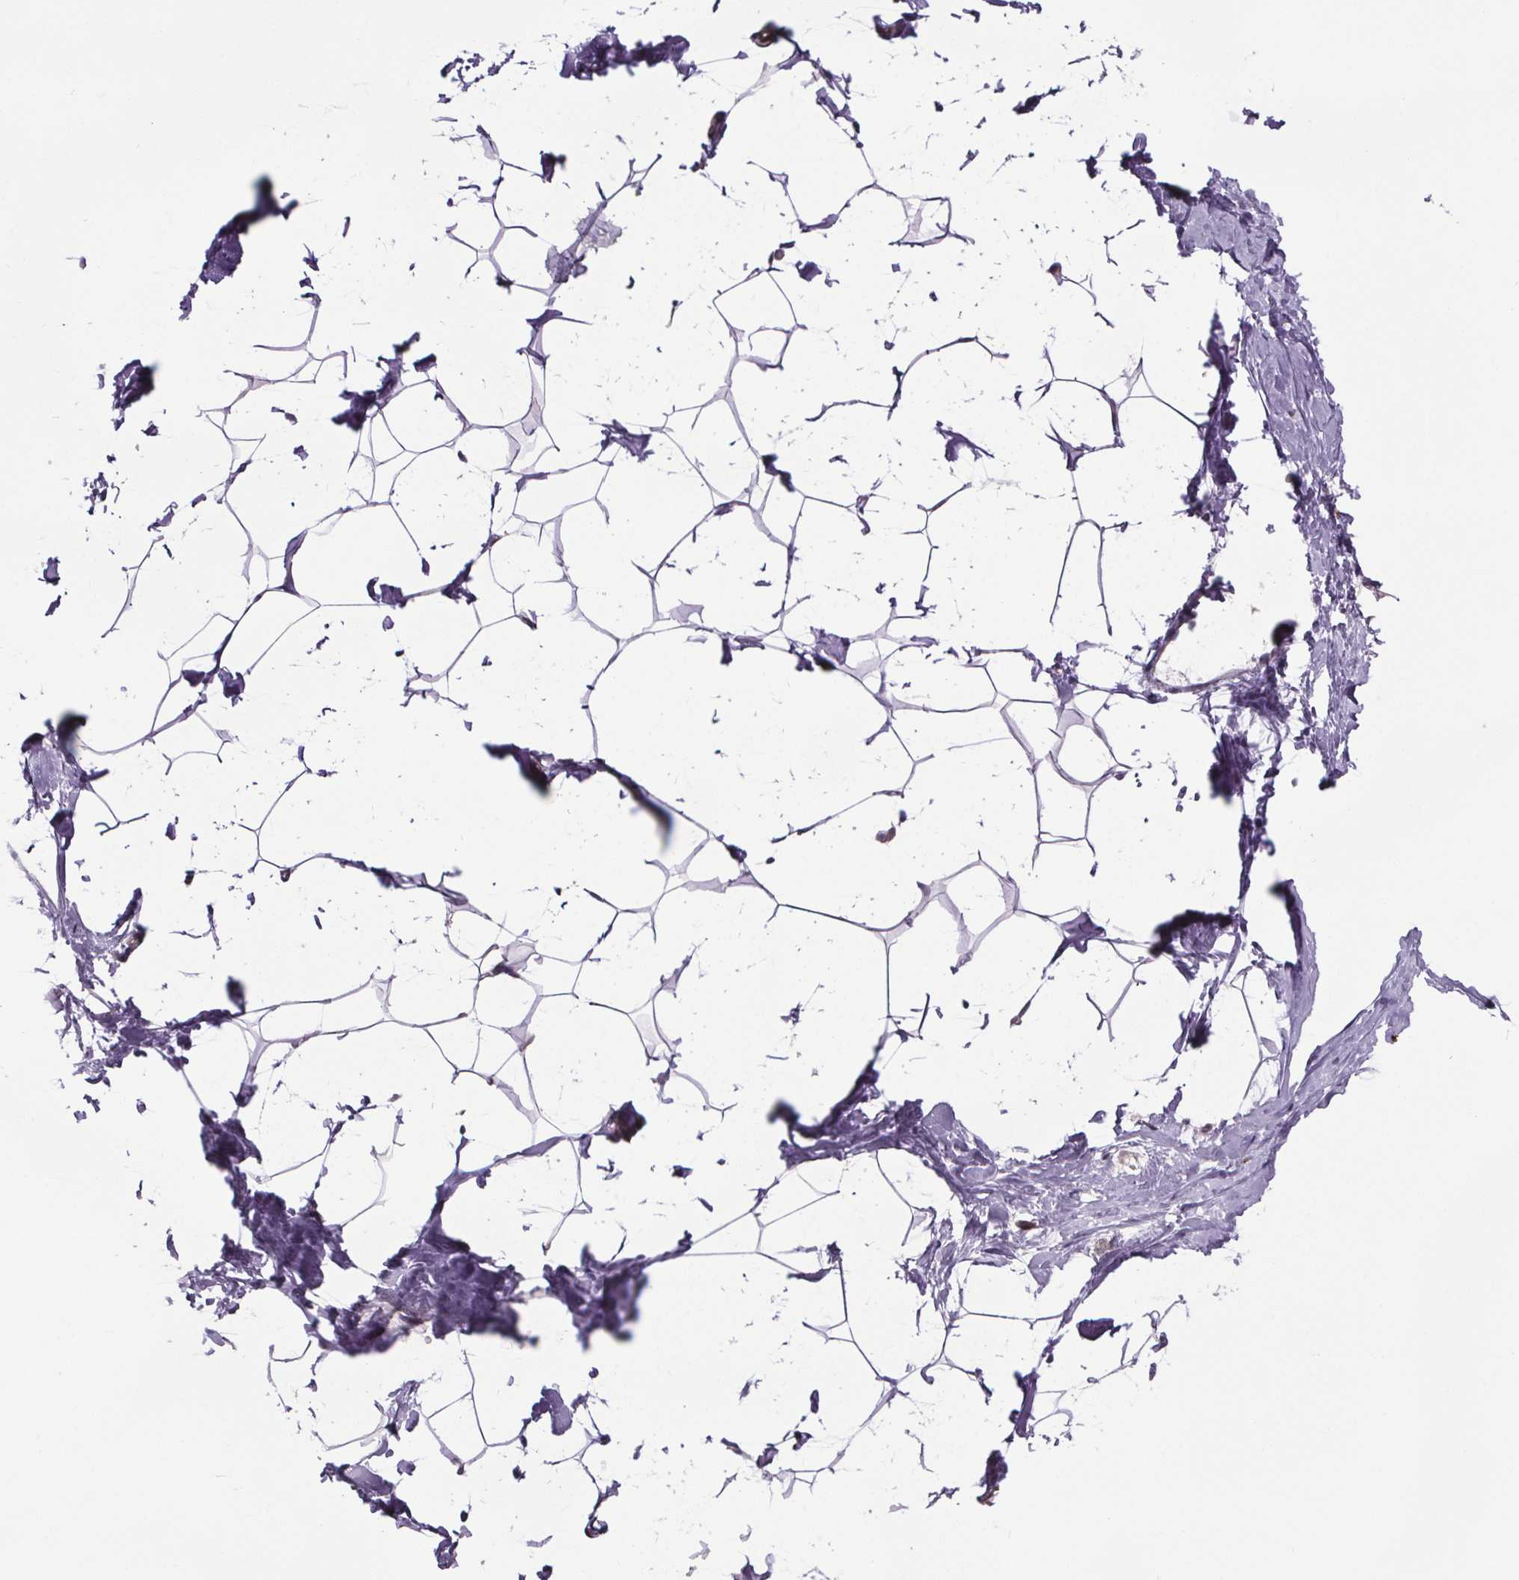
{"staining": {"intensity": "negative", "quantity": "none", "location": "none"}, "tissue": "breast", "cell_type": "Adipocytes", "image_type": "normal", "snomed": [{"axis": "morphology", "description": "Normal tissue, NOS"}, {"axis": "topography", "description": "Breast"}], "caption": "Immunohistochemistry of normal breast exhibits no staining in adipocytes.", "gene": "TTC12", "patient": {"sex": "female", "age": 32}}